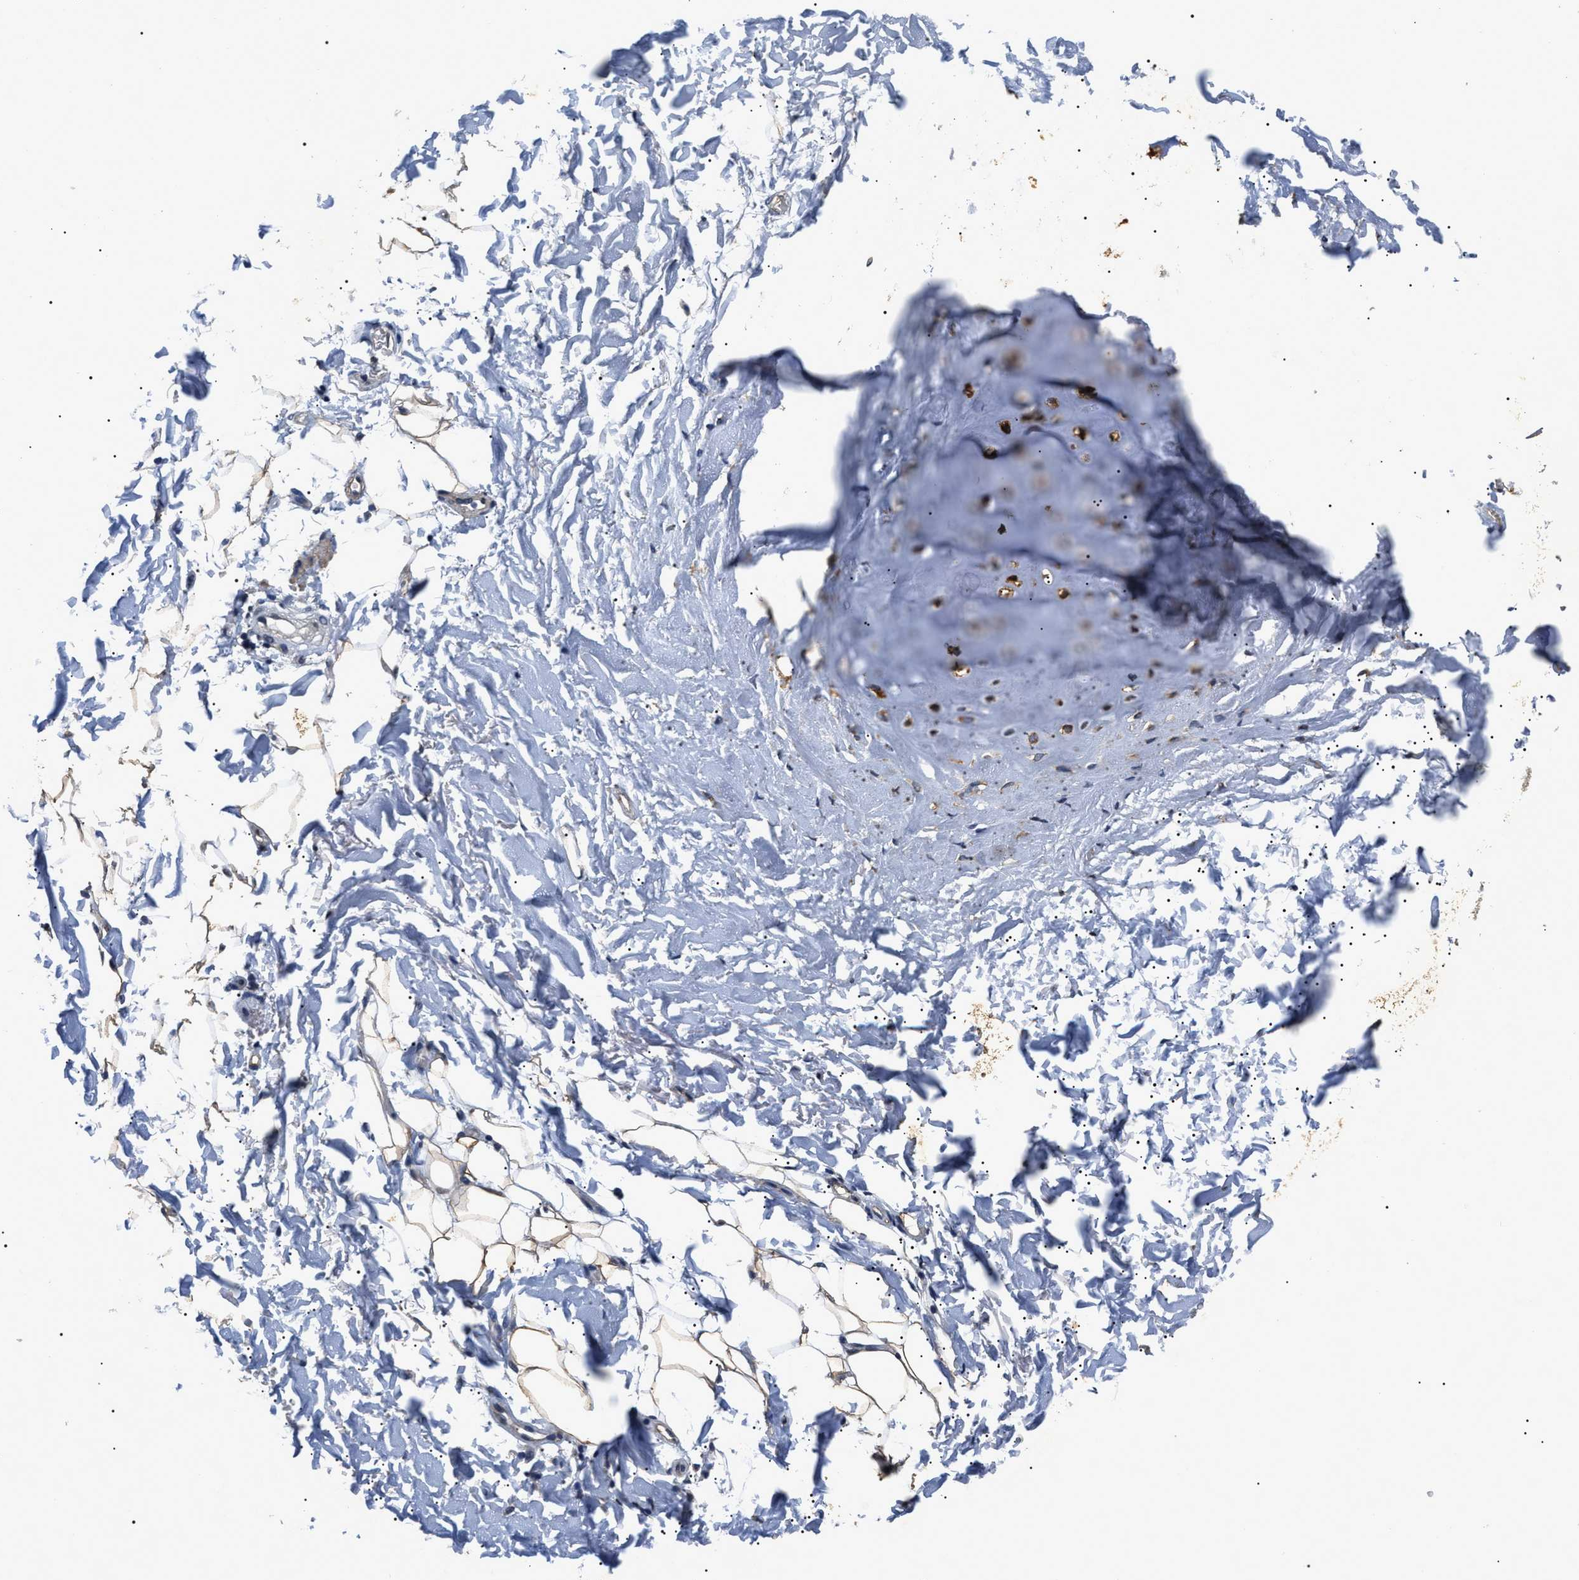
{"staining": {"intensity": "weak", "quantity": "25%-75%", "location": "cytoplasmic/membranous"}, "tissue": "adipose tissue", "cell_type": "Adipocytes", "image_type": "normal", "snomed": [{"axis": "morphology", "description": "Normal tissue, NOS"}, {"axis": "topography", "description": "Cartilage tissue"}, {"axis": "topography", "description": "Bronchus"}], "caption": "High-power microscopy captured an immunohistochemistry (IHC) image of benign adipose tissue, revealing weak cytoplasmic/membranous staining in about 25%-75% of adipocytes.", "gene": "ANP32E", "patient": {"sex": "female", "age": 73}}